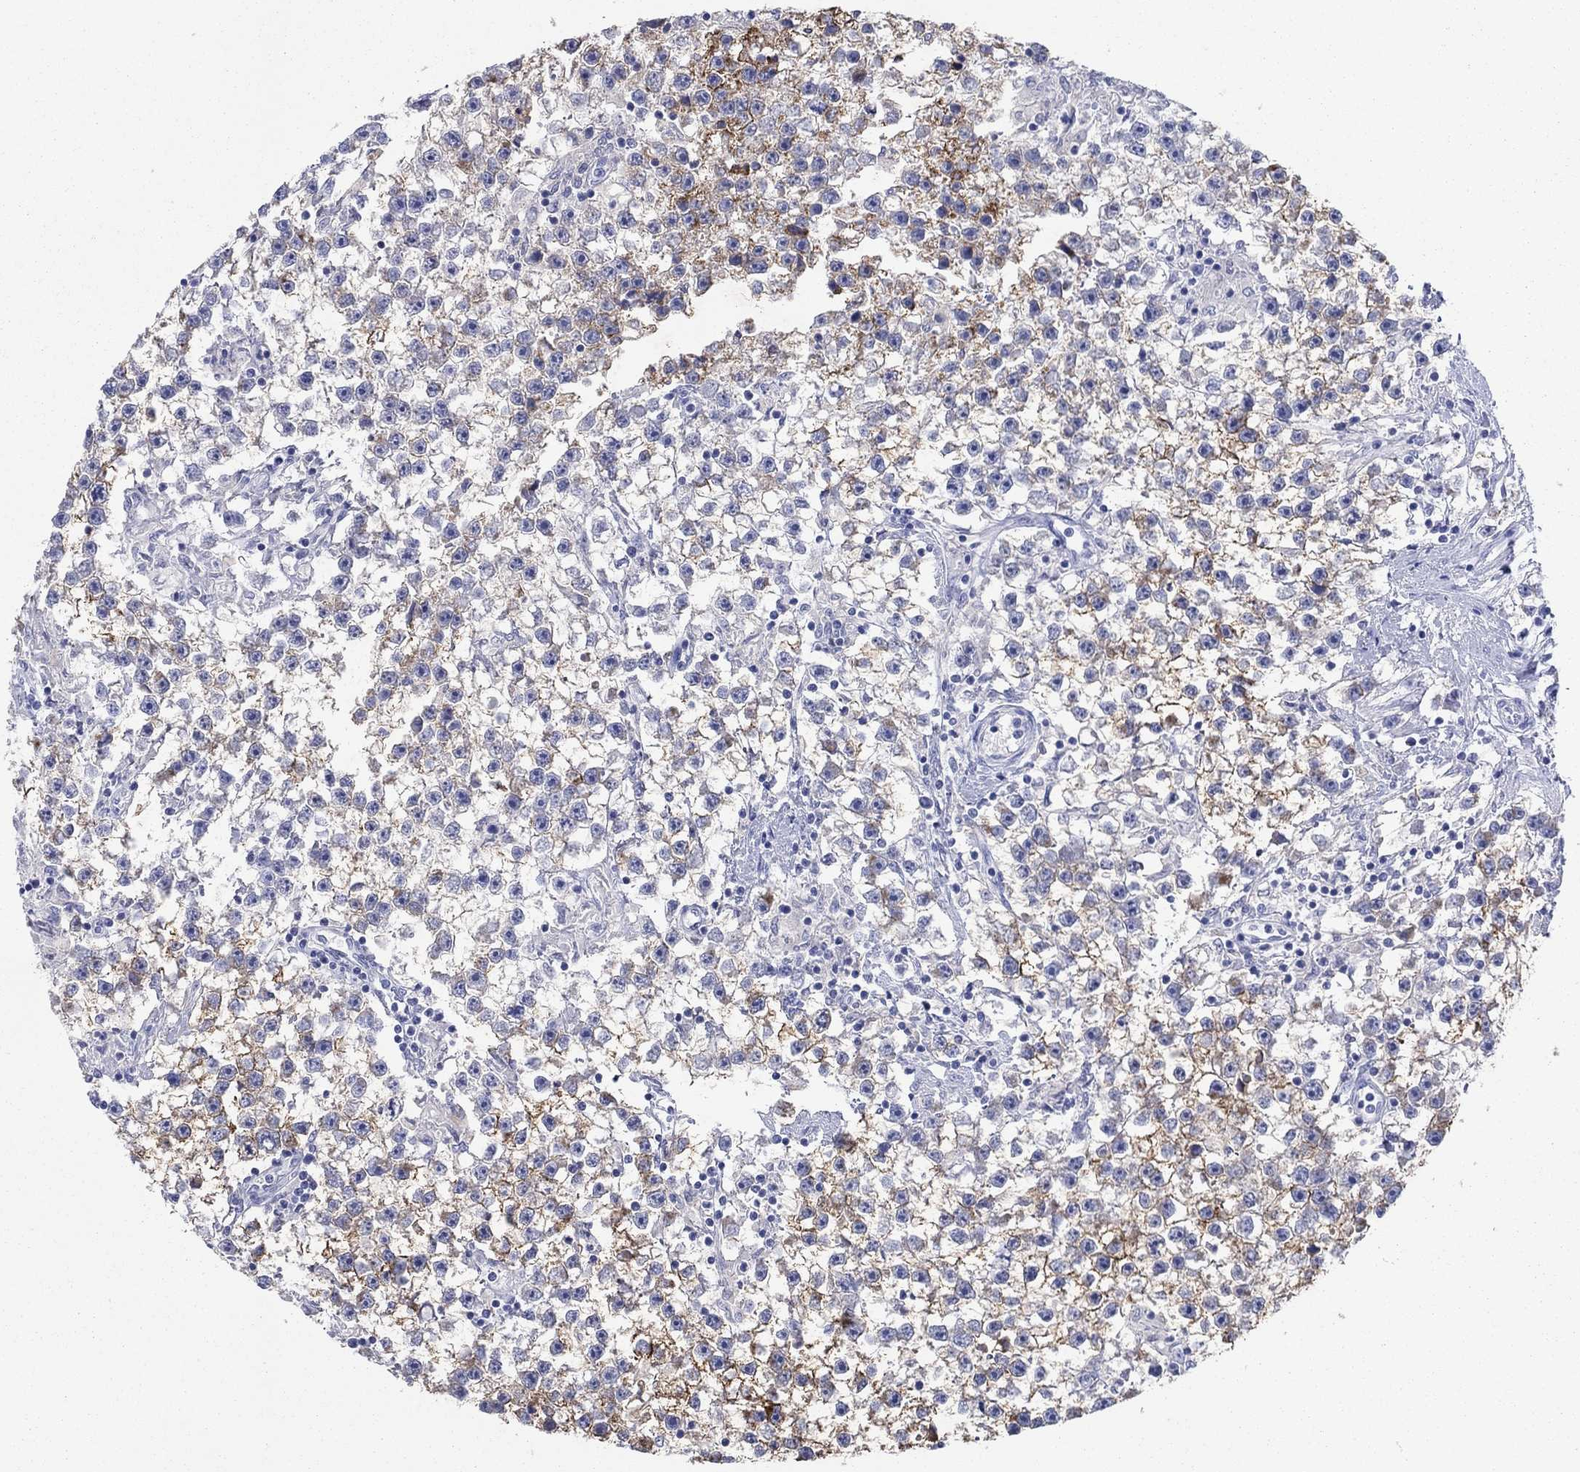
{"staining": {"intensity": "strong", "quantity": "<25%", "location": "cytoplasmic/membranous"}, "tissue": "testis cancer", "cell_type": "Tumor cells", "image_type": "cancer", "snomed": [{"axis": "morphology", "description": "Seminoma, NOS"}, {"axis": "topography", "description": "Testis"}], "caption": "IHC of human testis cancer displays medium levels of strong cytoplasmic/membranous positivity in approximately <25% of tumor cells.", "gene": "ERICH3", "patient": {"sex": "male", "age": 59}}